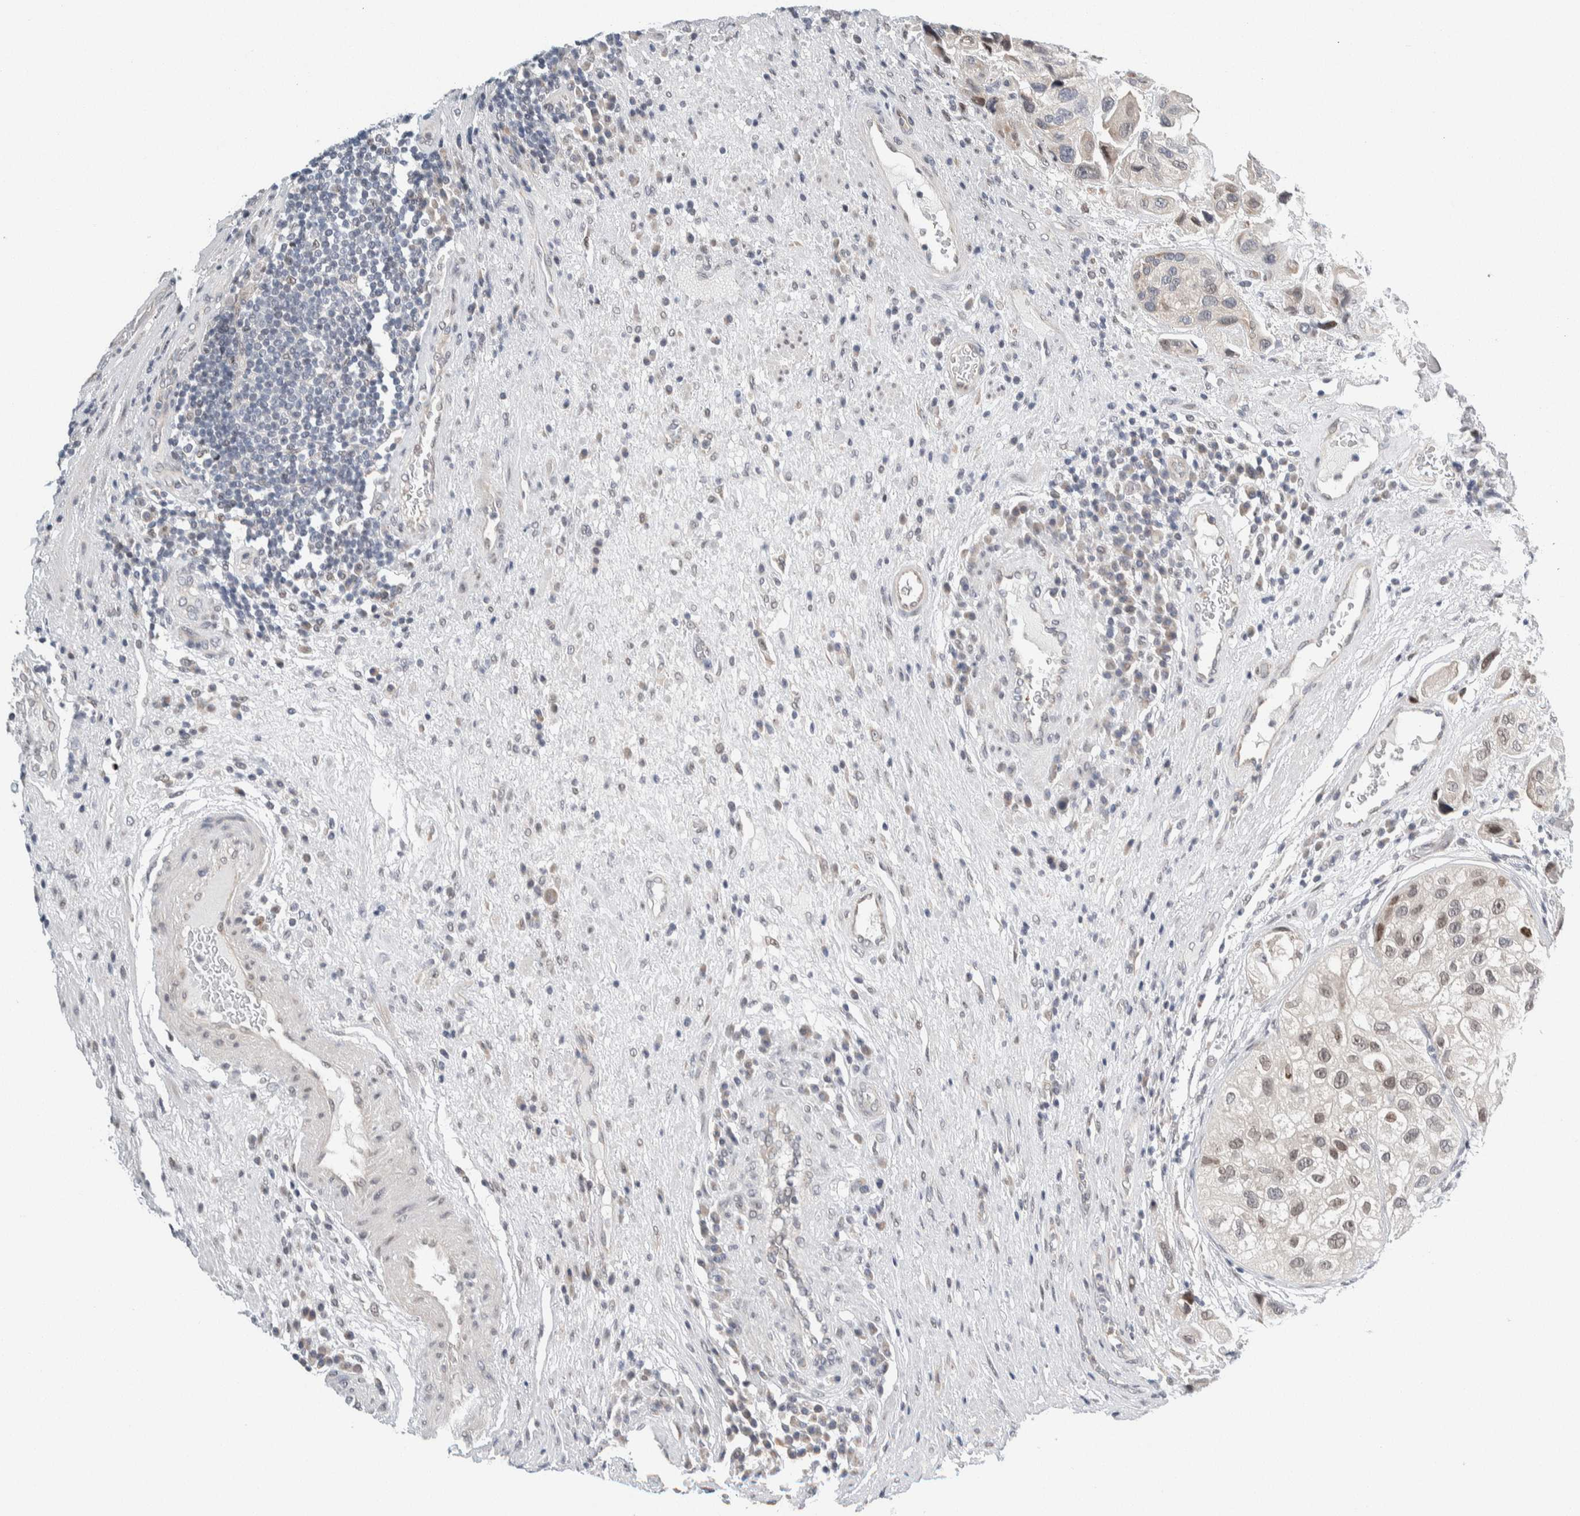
{"staining": {"intensity": "weak", "quantity": "25%-75%", "location": "cytoplasmic/membranous,nuclear"}, "tissue": "urothelial cancer", "cell_type": "Tumor cells", "image_type": "cancer", "snomed": [{"axis": "morphology", "description": "Urothelial carcinoma, High grade"}, {"axis": "topography", "description": "Urinary bladder"}], "caption": "Urothelial carcinoma (high-grade) stained with a brown dye displays weak cytoplasmic/membranous and nuclear positive expression in about 25%-75% of tumor cells.", "gene": "NEUROD1", "patient": {"sex": "female", "age": 64}}